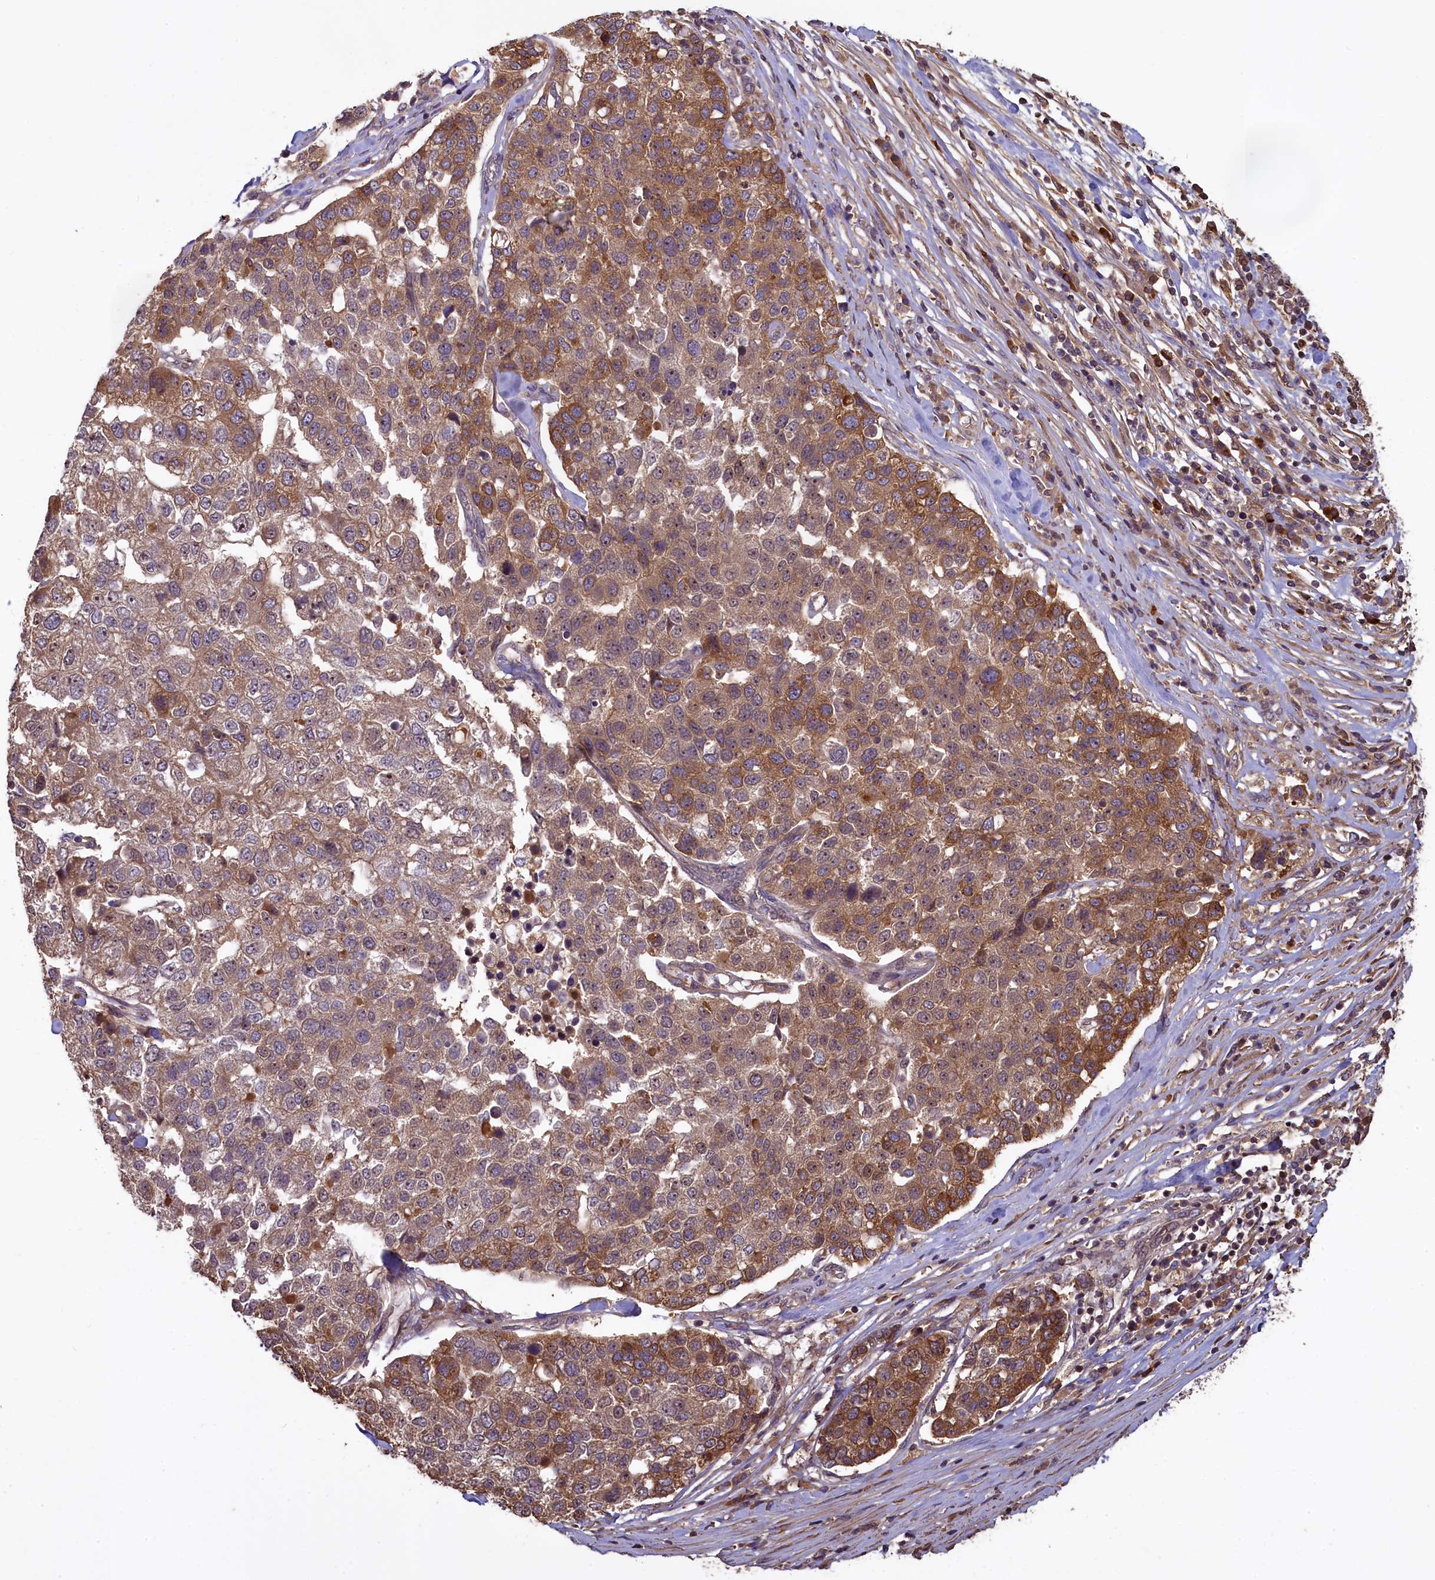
{"staining": {"intensity": "moderate", "quantity": "25%-75%", "location": "cytoplasmic/membranous"}, "tissue": "pancreatic cancer", "cell_type": "Tumor cells", "image_type": "cancer", "snomed": [{"axis": "morphology", "description": "Adenocarcinoma, NOS"}, {"axis": "topography", "description": "Pancreas"}], "caption": "Human pancreatic cancer stained with a brown dye demonstrates moderate cytoplasmic/membranous positive positivity in about 25%-75% of tumor cells.", "gene": "NUDT6", "patient": {"sex": "female", "age": 61}}